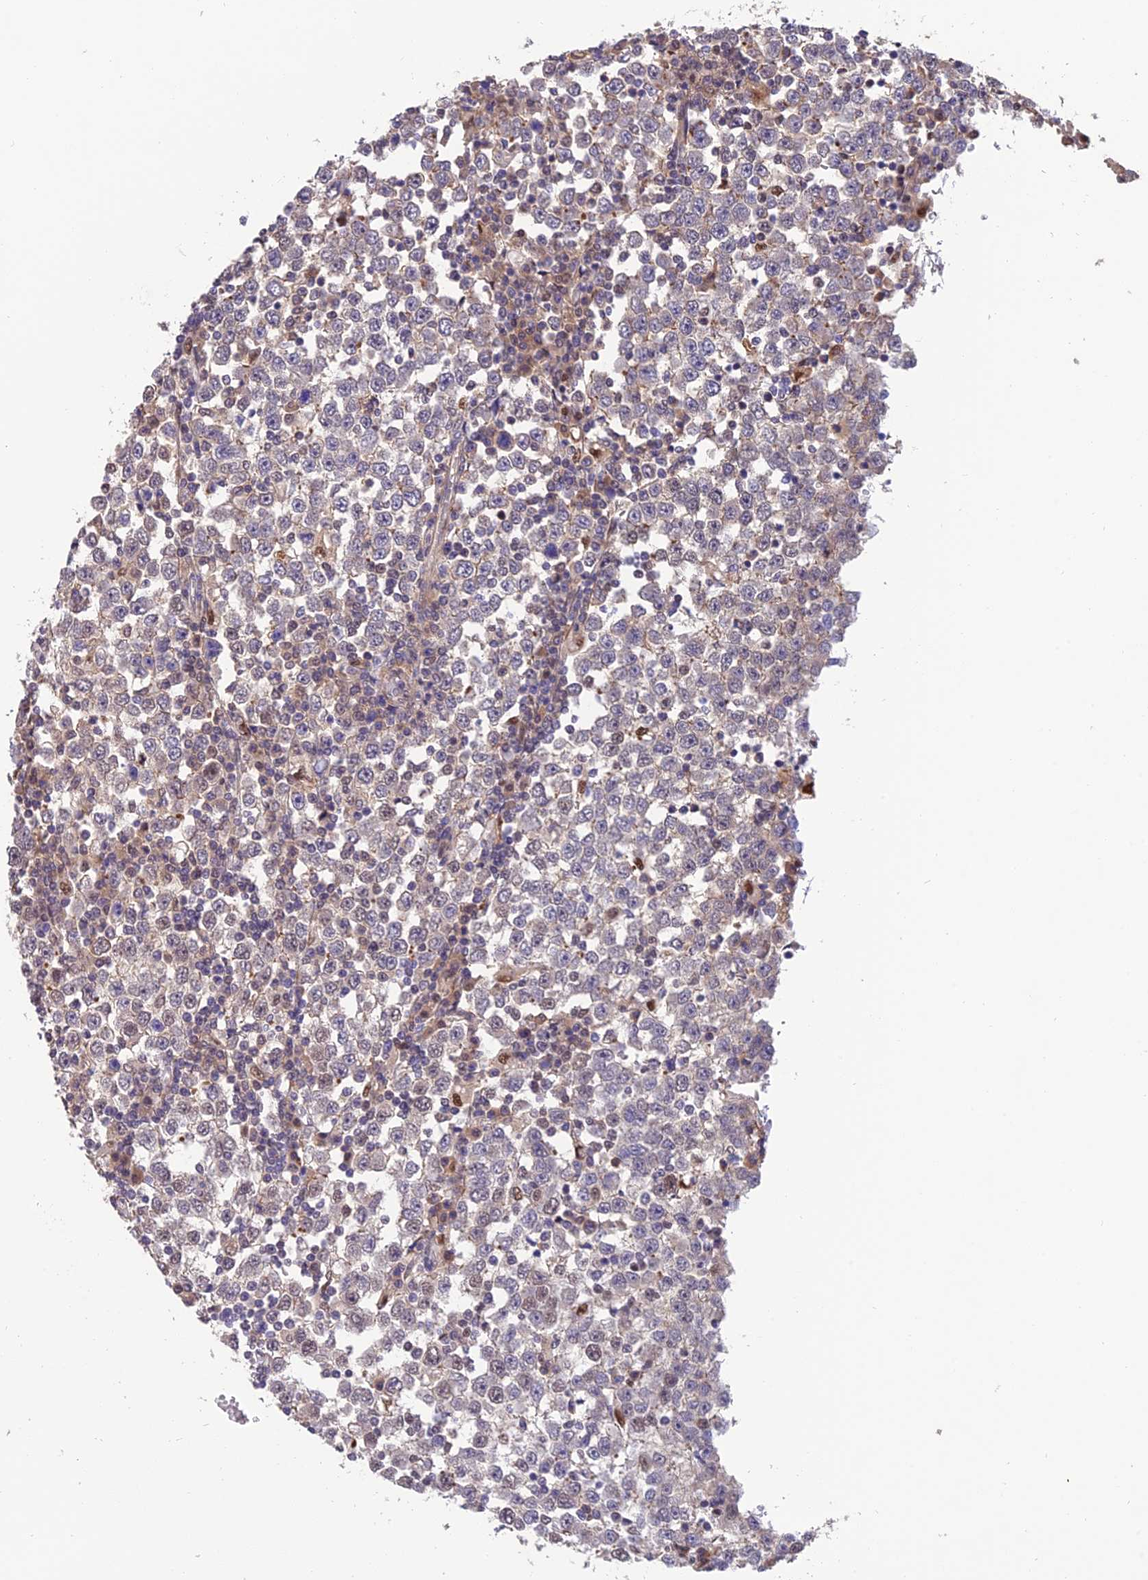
{"staining": {"intensity": "negative", "quantity": "none", "location": "none"}, "tissue": "testis cancer", "cell_type": "Tumor cells", "image_type": "cancer", "snomed": [{"axis": "morphology", "description": "Seminoma, NOS"}, {"axis": "topography", "description": "Testis"}], "caption": "Micrograph shows no protein positivity in tumor cells of seminoma (testis) tissue. The staining is performed using DAB (3,3'-diaminobenzidine) brown chromogen with nuclei counter-stained in using hematoxylin.", "gene": "PSMB3", "patient": {"sex": "male", "age": 65}}